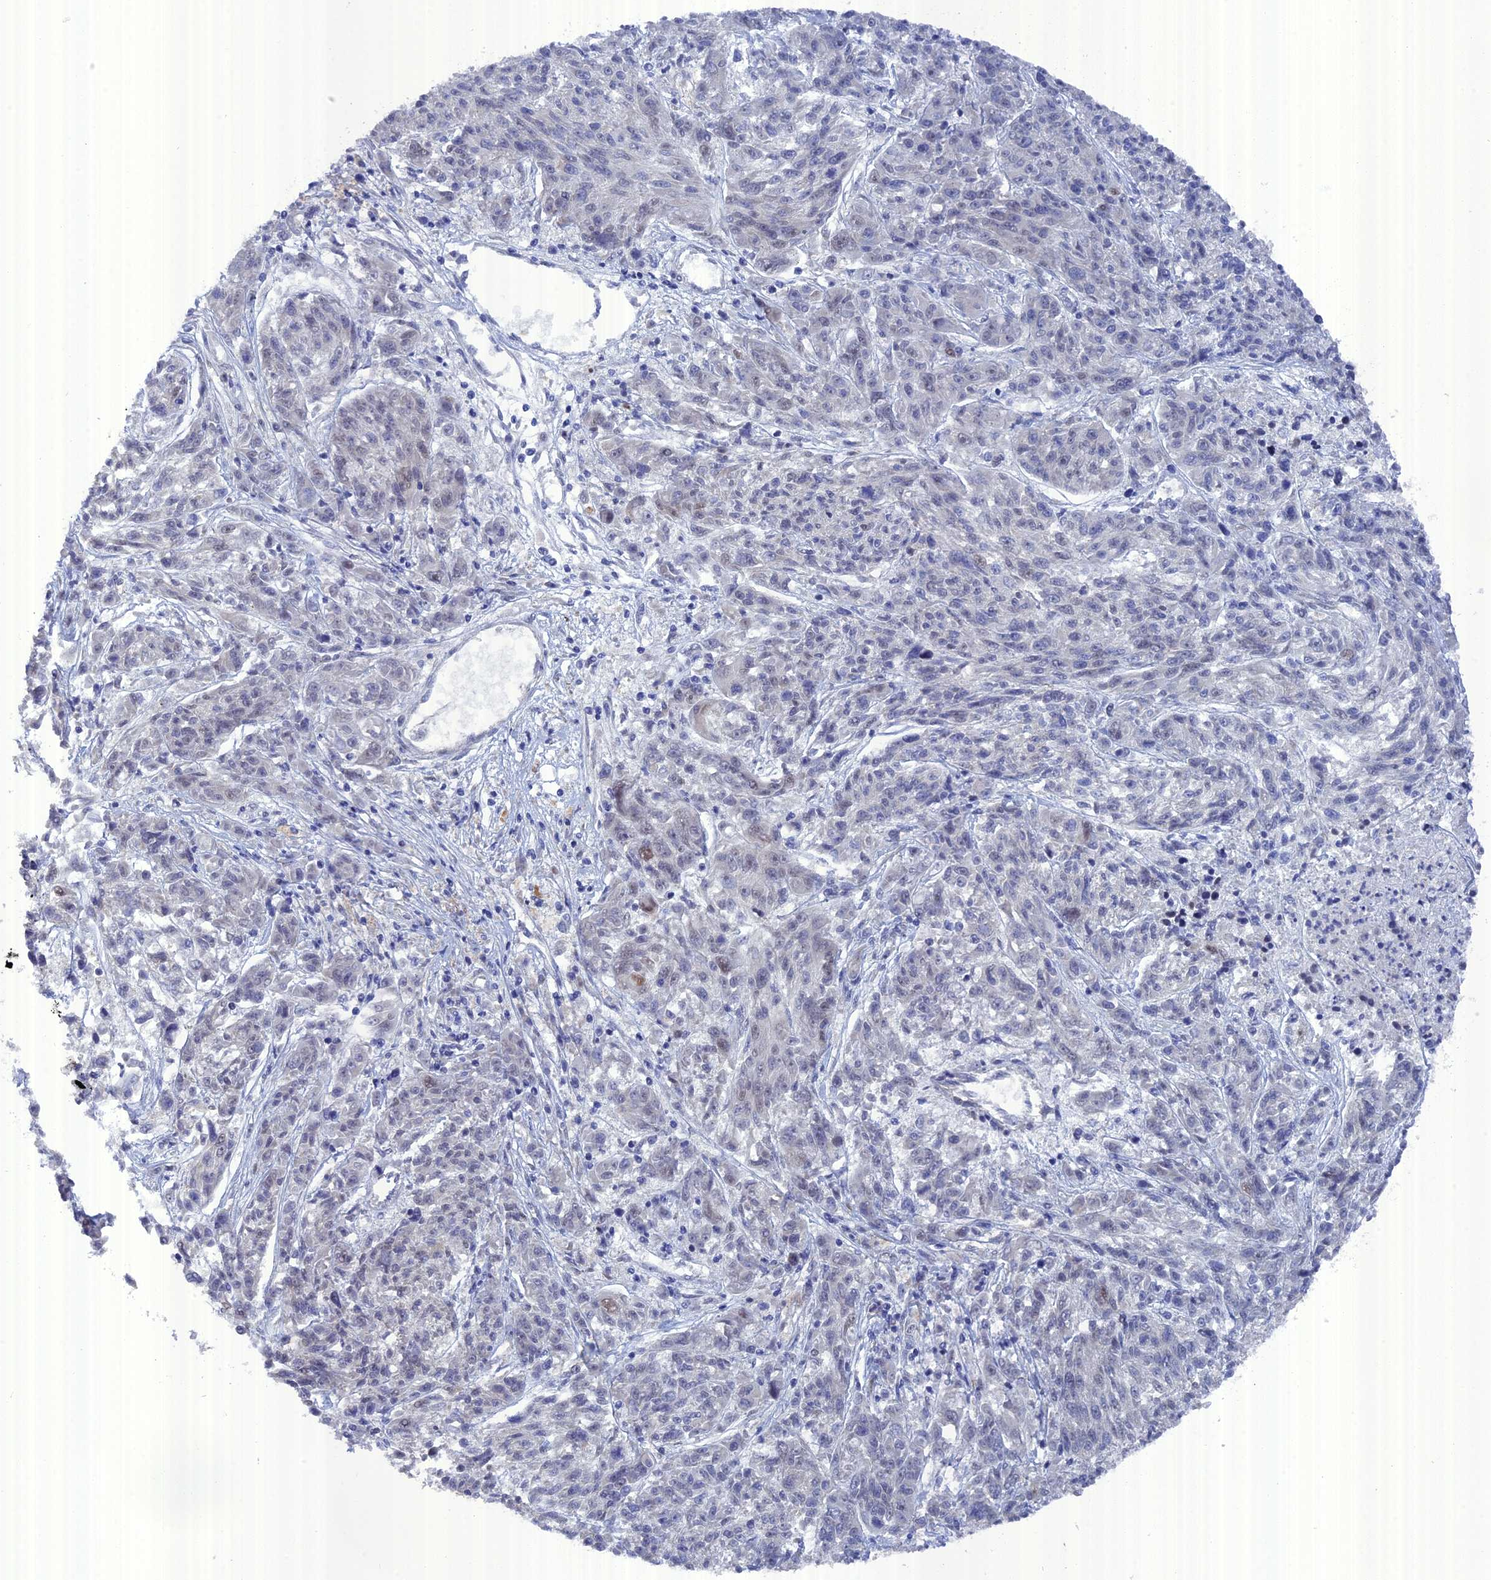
{"staining": {"intensity": "negative", "quantity": "none", "location": "none"}, "tissue": "melanoma", "cell_type": "Tumor cells", "image_type": "cancer", "snomed": [{"axis": "morphology", "description": "Malignant melanoma, NOS"}, {"axis": "topography", "description": "Skin"}], "caption": "High power microscopy image of an immunohistochemistry micrograph of melanoma, revealing no significant staining in tumor cells. (Brightfield microscopy of DAB IHC at high magnification).", "gene": "TMEM161A", "patient": {"sex": "male", "age": 53}}